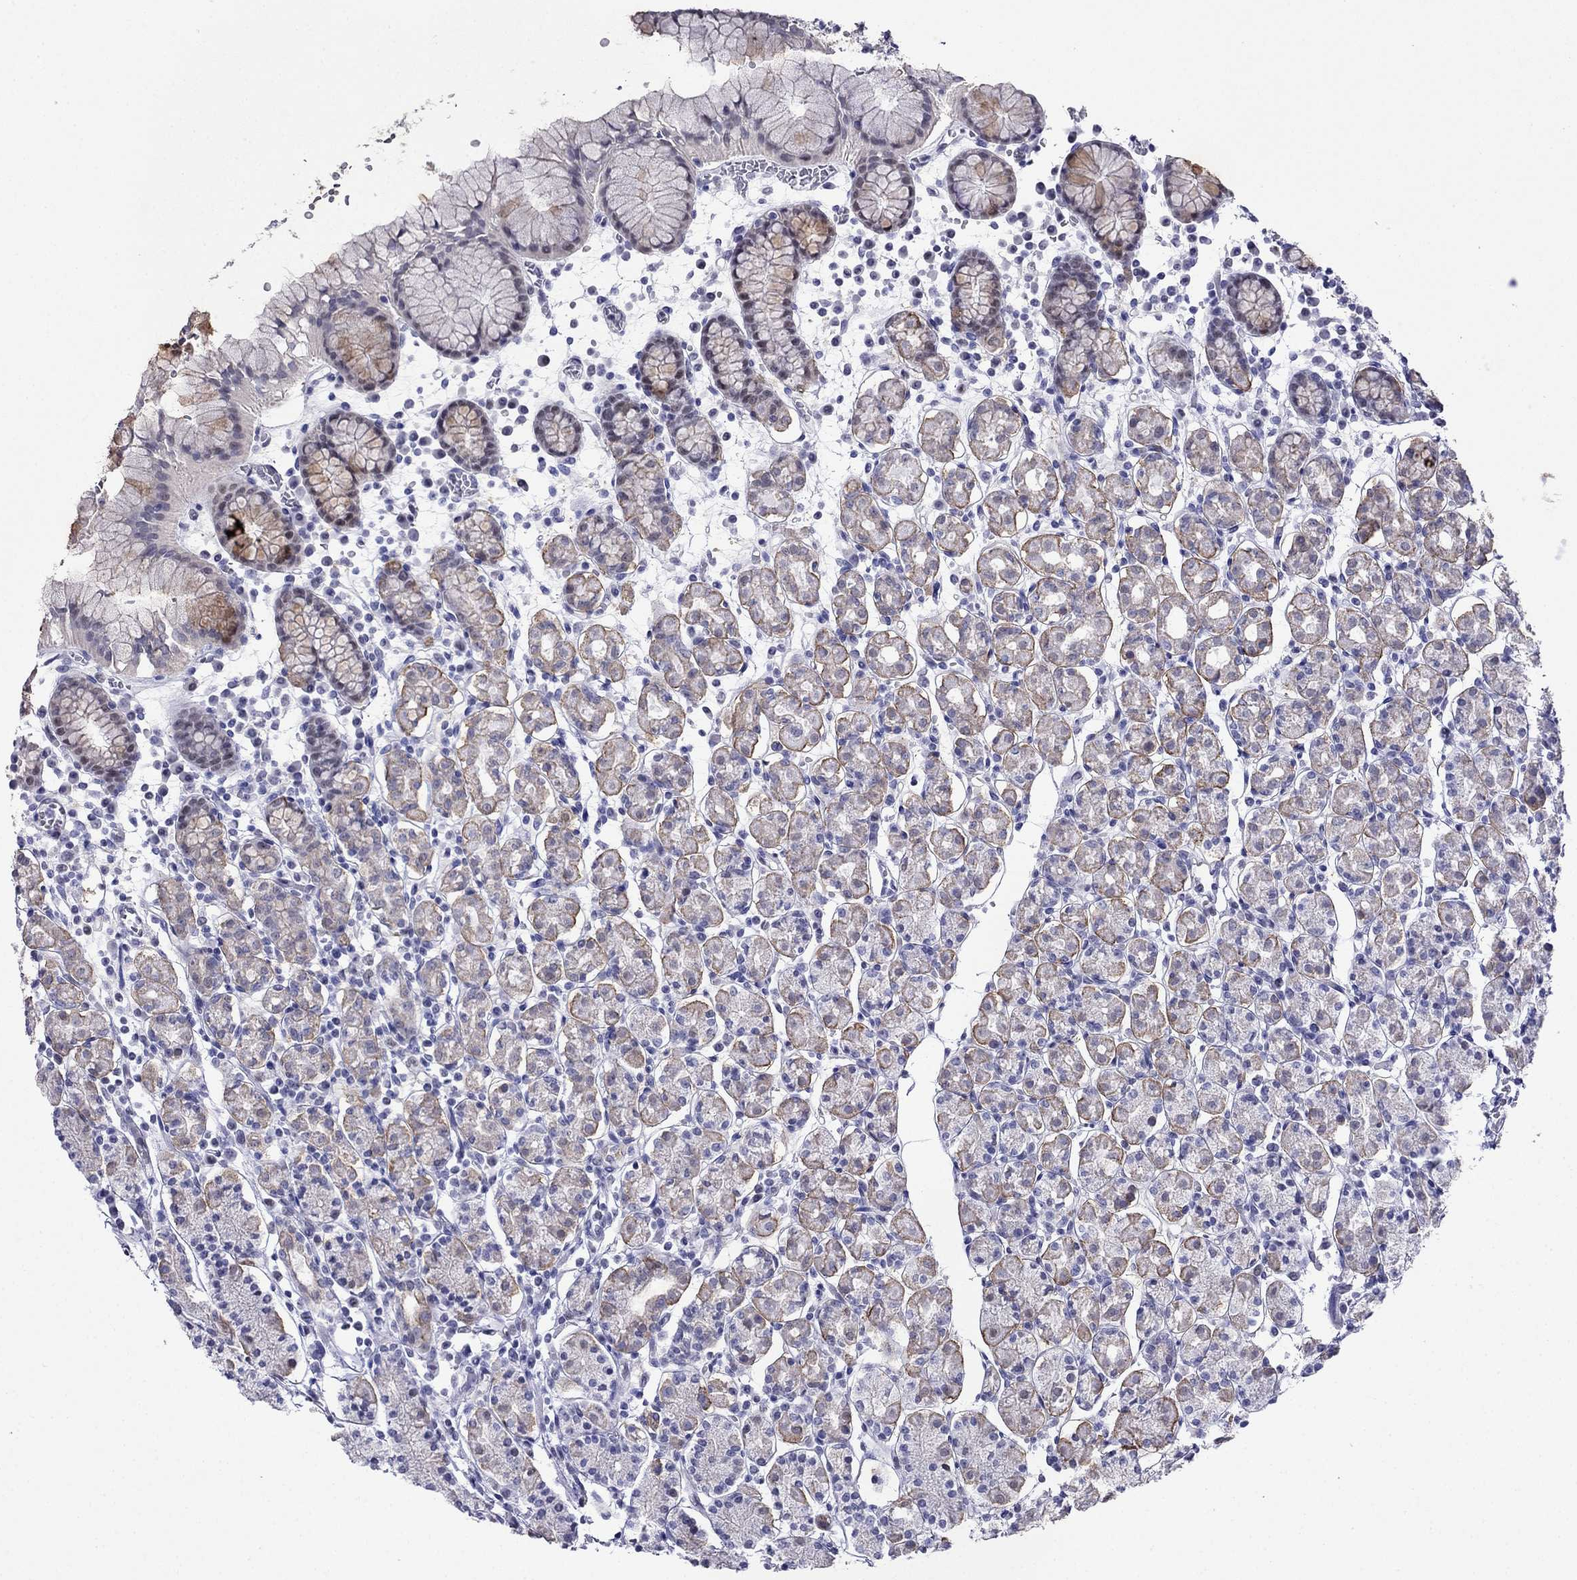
{"staining": {"intensity": "moderate", "quantity": "25%-75%", "location": "cytoplasmic/membranous"}, "tissue": "stomach", "cell_type": "Glandular cells", "image_type": "normal", "snomed": [{"axis": "morphology", "description": "Normal tissue, NOS"}, {"axis": "topography", "description": "Stomach, upper"}, {"axis": "topography", "description": "Stomach"}], "caption": "The image shows a brown stain indicating the presence of a protein in the cytoplasmic/membranous of glandular cells in stomach. (Brightfield microscopy of DAB IHC at high magnification).", "gene": "PPM1G", "patient": {"sex": "male", "age": 62}}